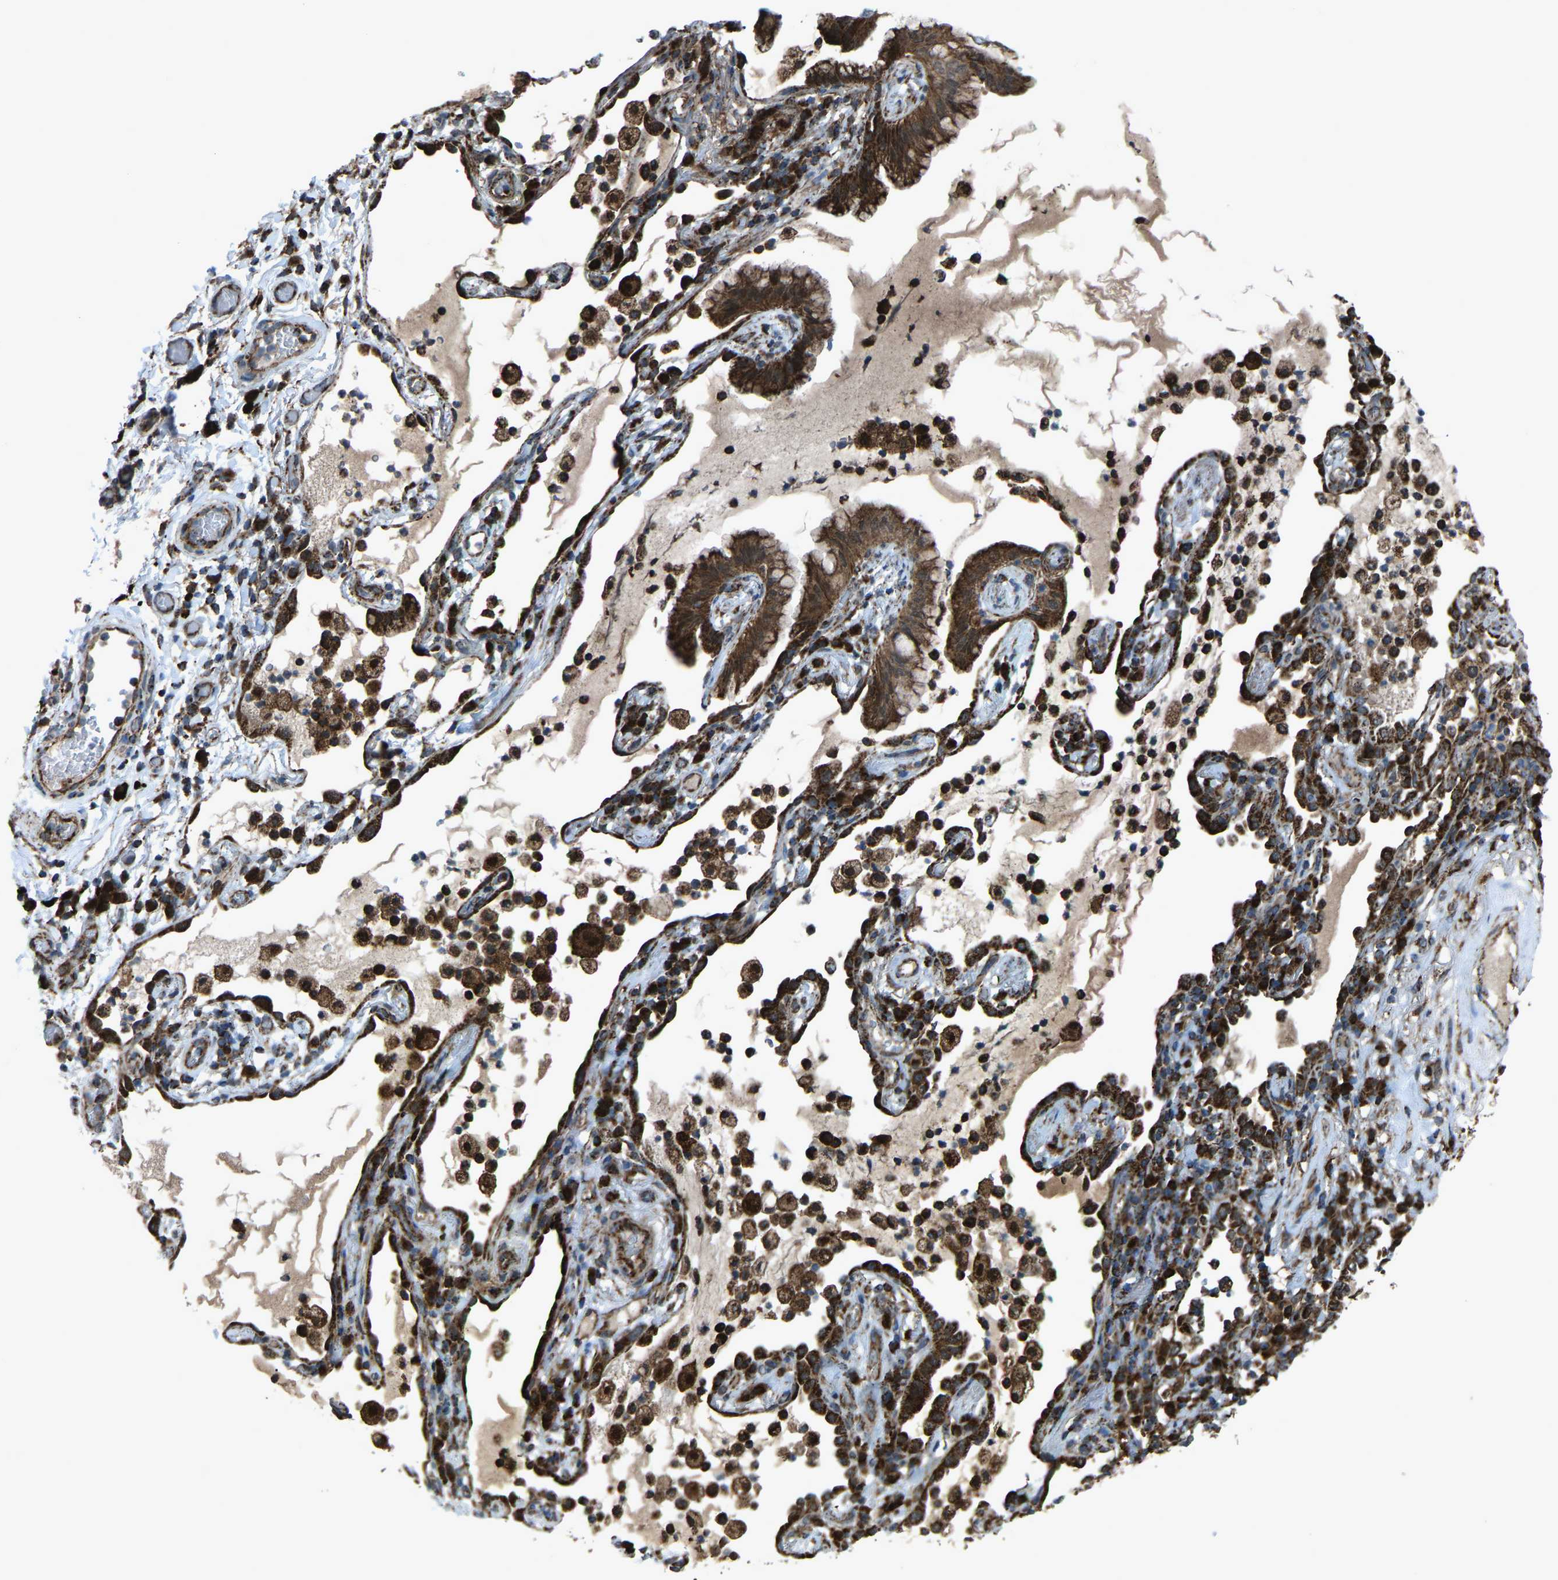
{"staining": {"intensity": "strong", "quantity": ">75%", "location": "cytoplasmic/membranous"}, "tissue": "lung cancer", "cell_type": "Tumor cells", "image_type": "cancer", "snomed": [{"axis": "morphology", "description": "Adenocarcinoma, NOS"}, {"axis": "topography", "description": "Lung"}], "caption": "IHC histopathology image of neoplastic tissue: human adenocarcinoma (lung) stained using IHC exhibits high levels of strong protein expression localized specifically in the cytoplasmic/membranous of tumor cells, appearing as a cytoplasmic/membranous brown color.", "gene": "AKR1A1", "patient": {"sex": "female", "age": 70}}